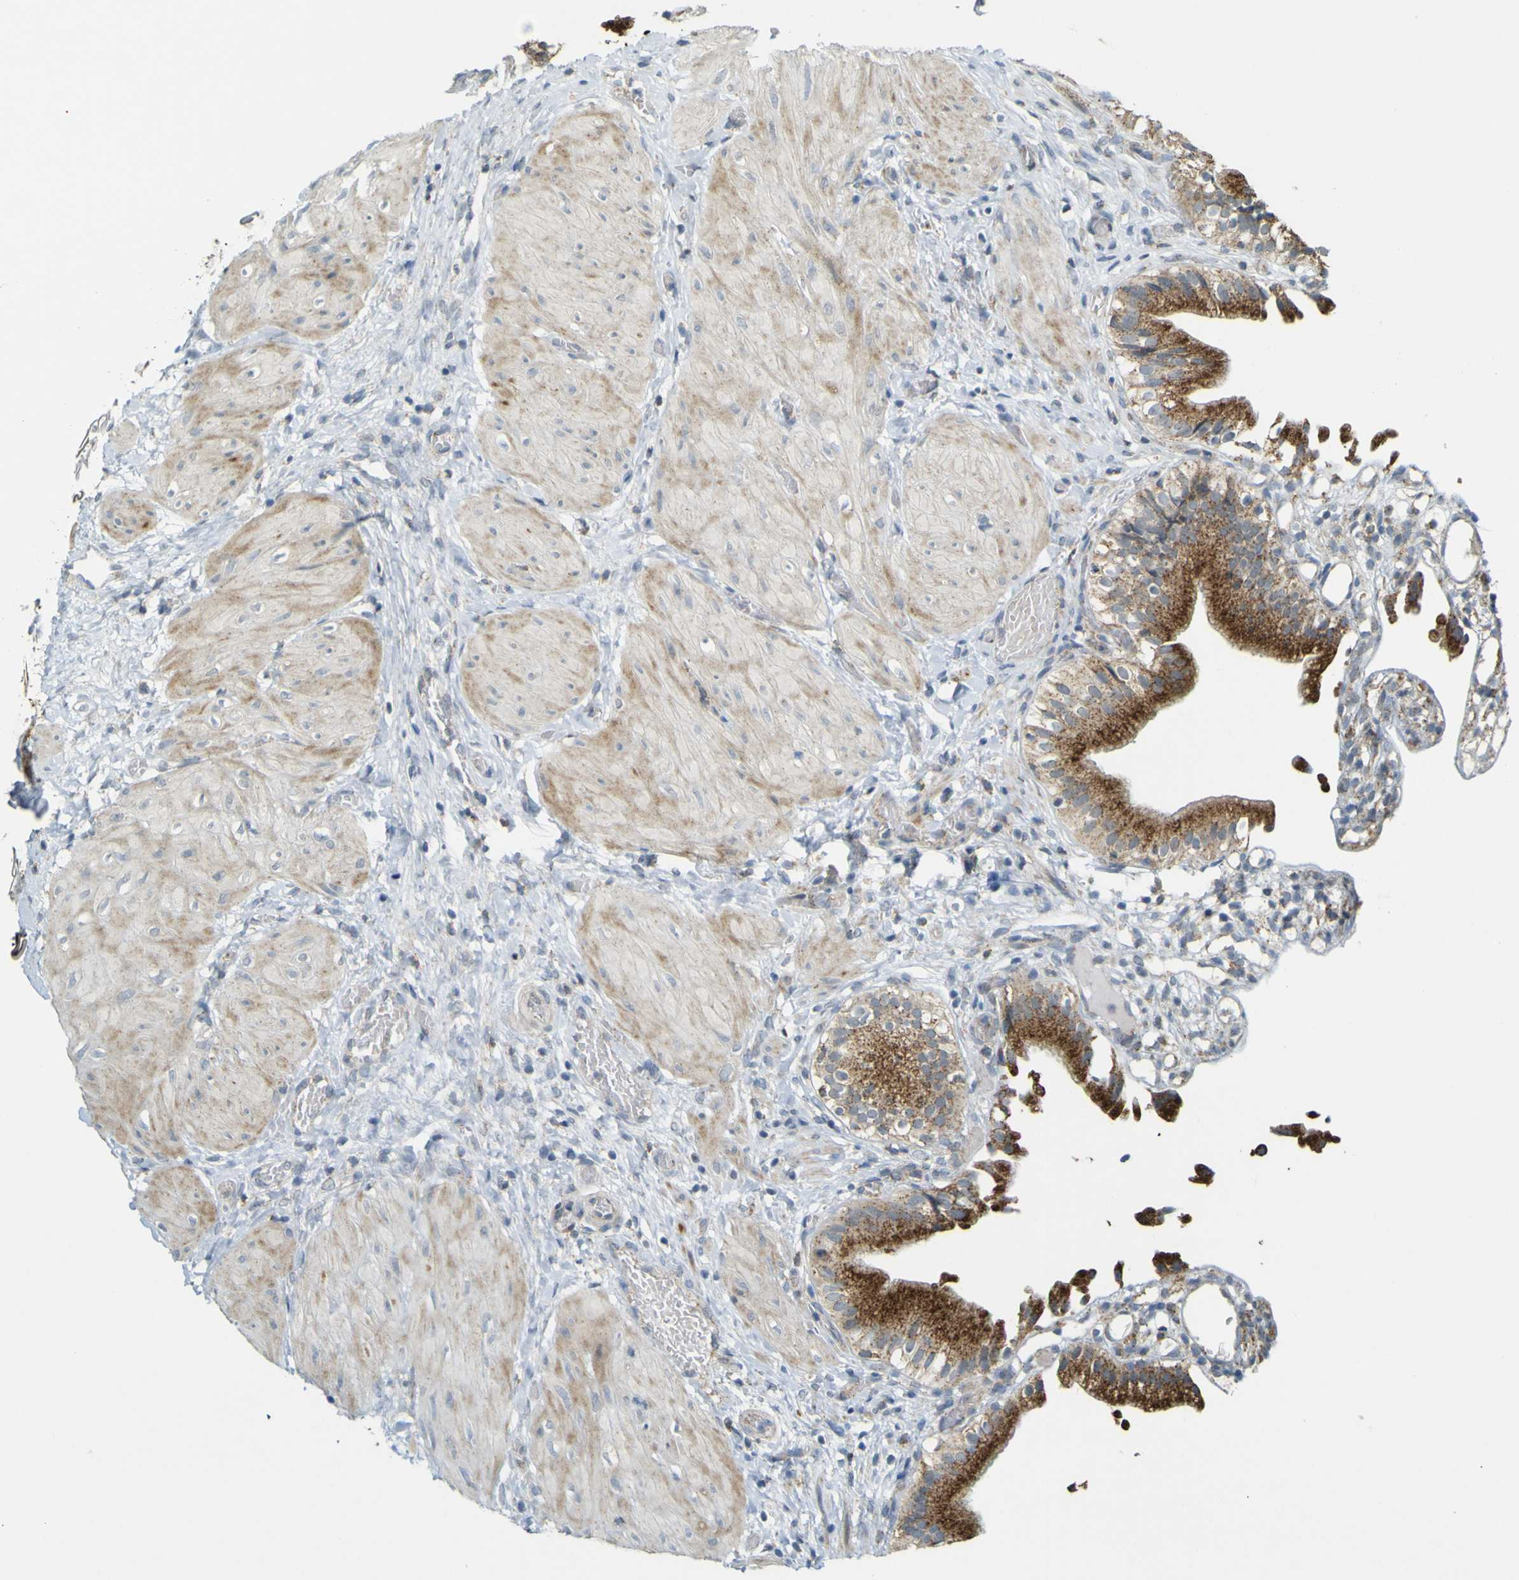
{"staining": {"intensity": "moderate", "quantity": ">75%", "location": "cytoplasmic/membranous"}, "tissue": "gallbladder", "cell_type": "Glandular cells", "image_type": "normal", "snomed": [{"axis": "morphology", "description": "Normal tissue, NOS"}, {"axis": "topography", "description": "Gallbladder"}], "caption": "High-magnification brightfield microscopy of unremarkable gallbladder stained with DAB (3,3'-diaminobenzidine) (brown) and counterstained with hematoxylin (blue). glandular cells exhibit moderate cytoplasmic/membranous expression is appreciated in approximately>75% of cells.", "gene": "ACBD5", "patient": {"sex": "male", "age": 65}}